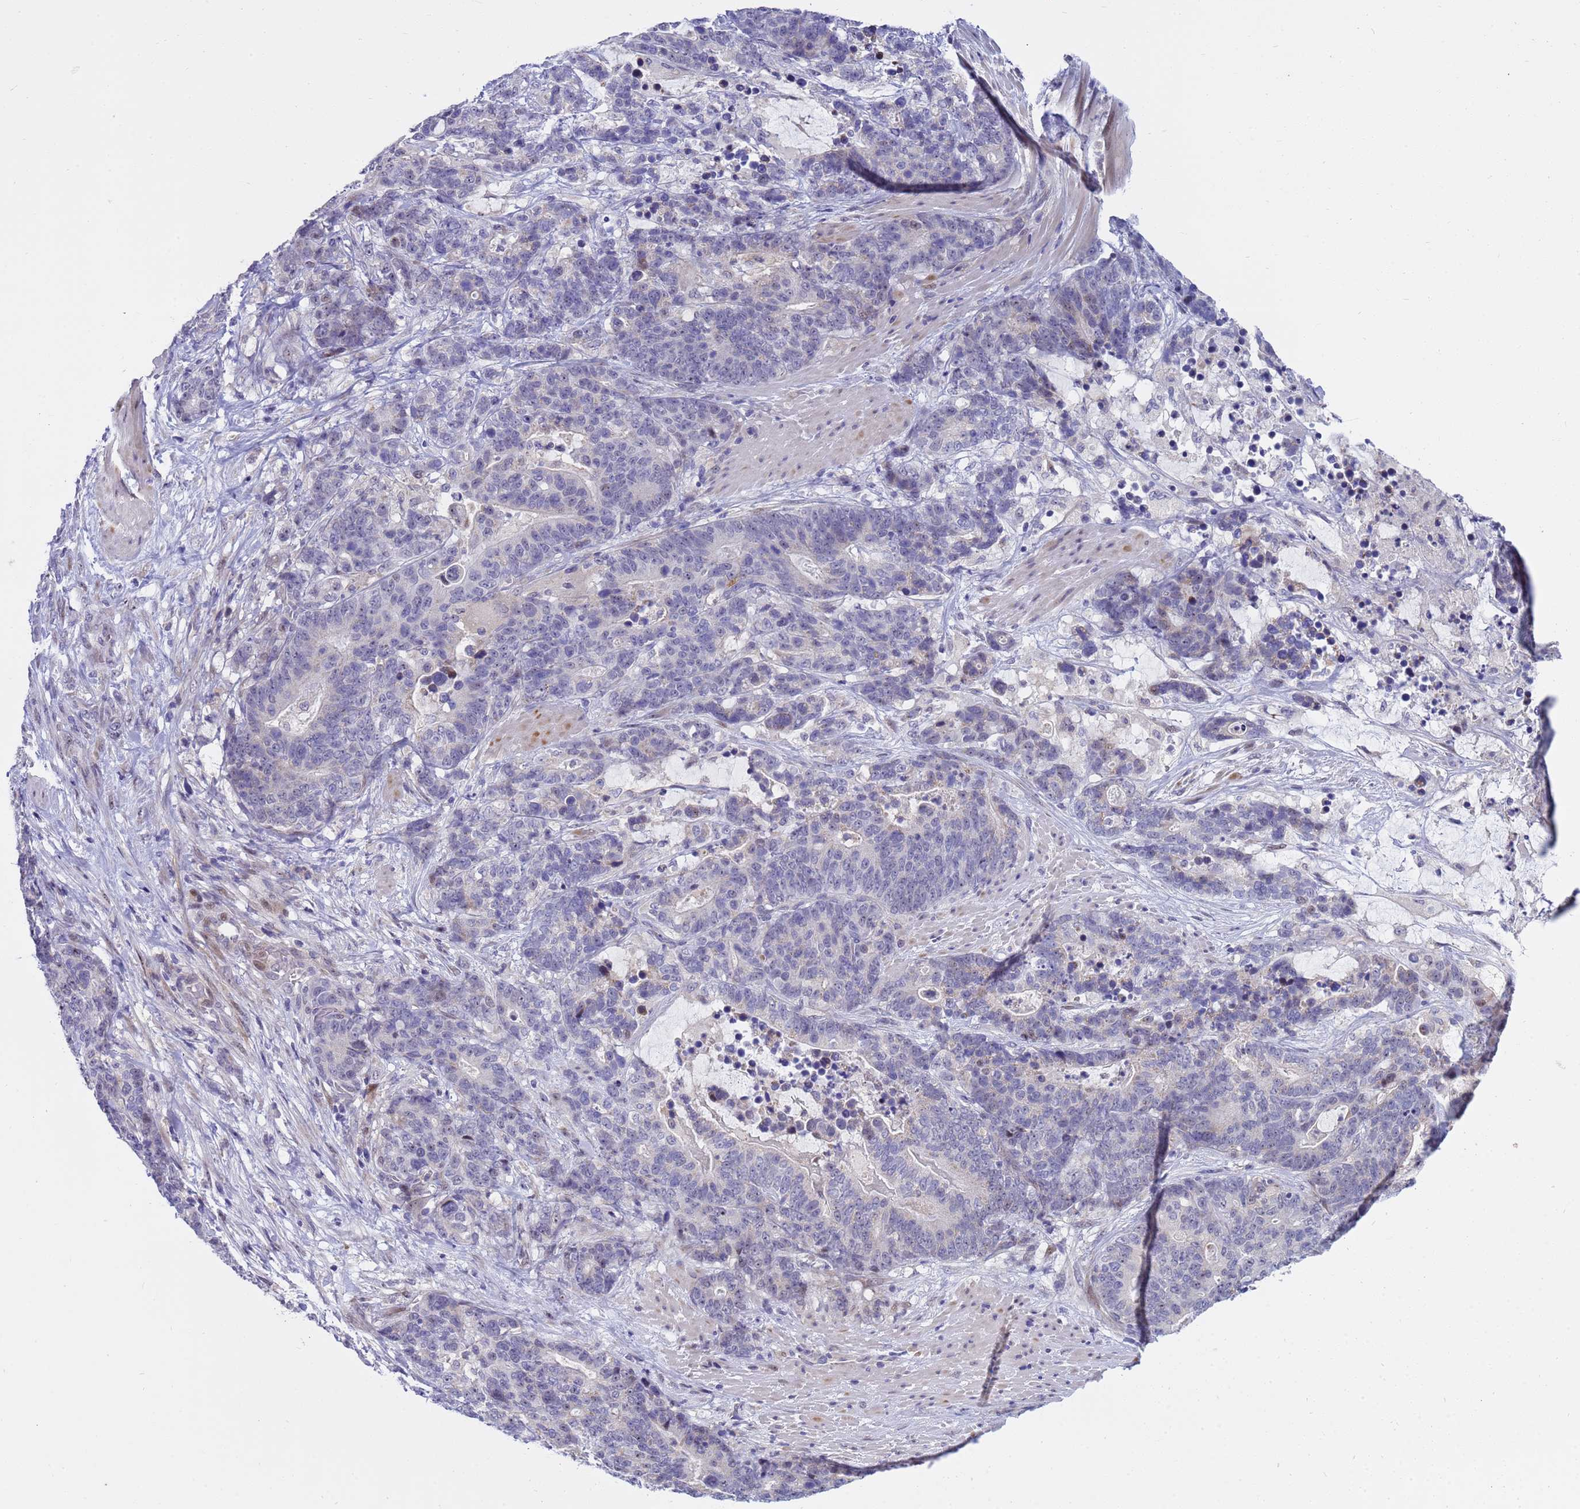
{"staining": {"intensity": "weak", "quantity": "<25%", "location": "nuclear"}, "tissue": "stomach cancer", "cell_type": "Tumor cells", "image_type": "cancer", "snomed": [{"axis": "morphology", "description": "Adenocarcinoma, NOS"}, {"axis": "topography", "description": "Stomach"}], "caption": "Immunohistochemistry image of stomach adenocarcinoma stained for a protein (brown), which demonstrates no positivity in tumor cells.", "gene": "LRATD1", "patient": {"sex": "female", "age": 76}}